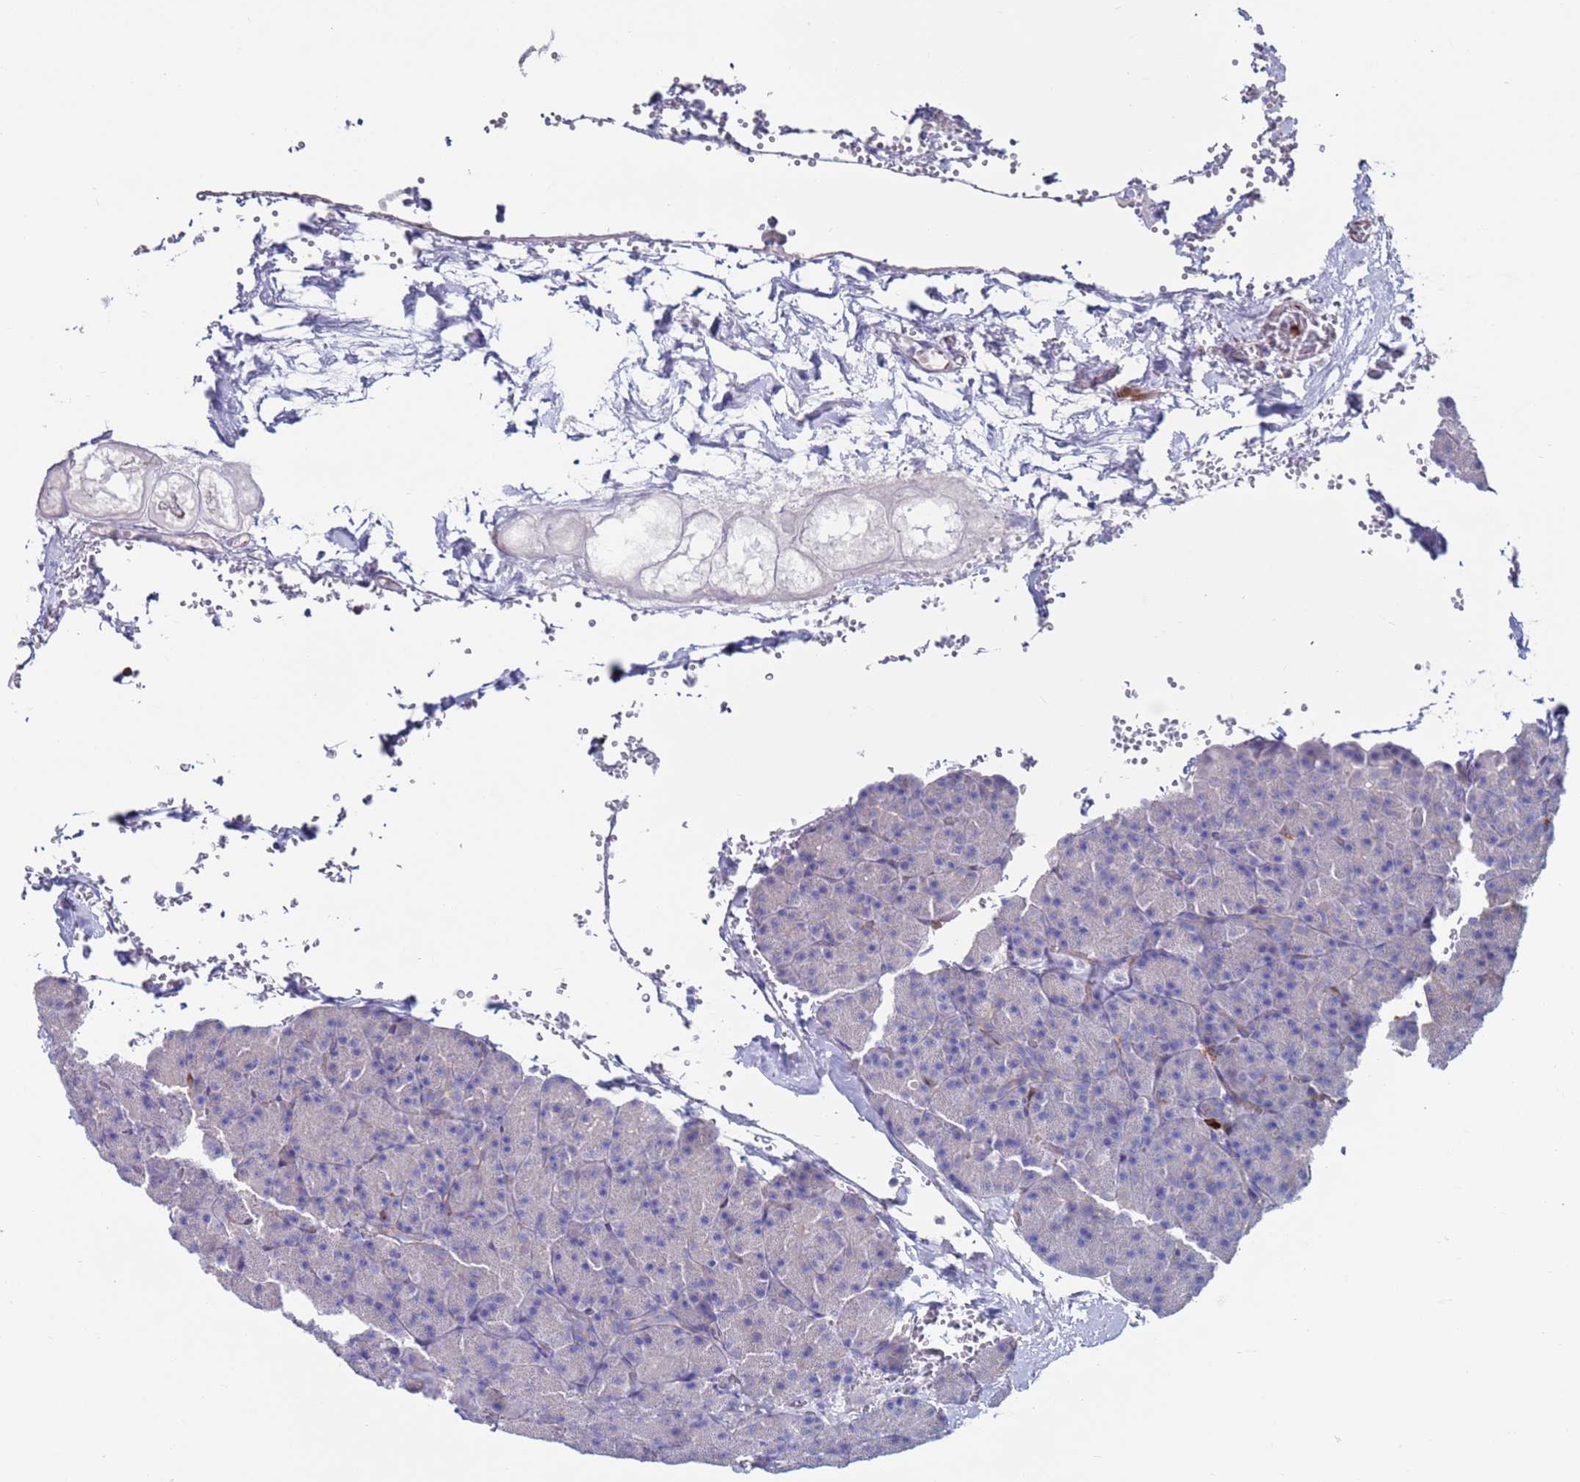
{"staining": {"intensity": "negative", "quantity": "none", "location": "none"}, "tissue": "pancreas", "cell_type": "Exocrine glandular cells", "image_type": "normal", "snomed": [{"axis": "morphology", "description": "Normal tissue, NOS"}, {"axis": "morphology", "description": "Carcinoid, malignant, NOS"}, {"axis": "topography", "description": "Pancreas"}], "caption": "DAB immunohistochemical staining of benign pancreas reveals no significant staining in exocrine glandular cells.", "gene": "GREB1L", "patient": {"sex": "female", "age": 35}}